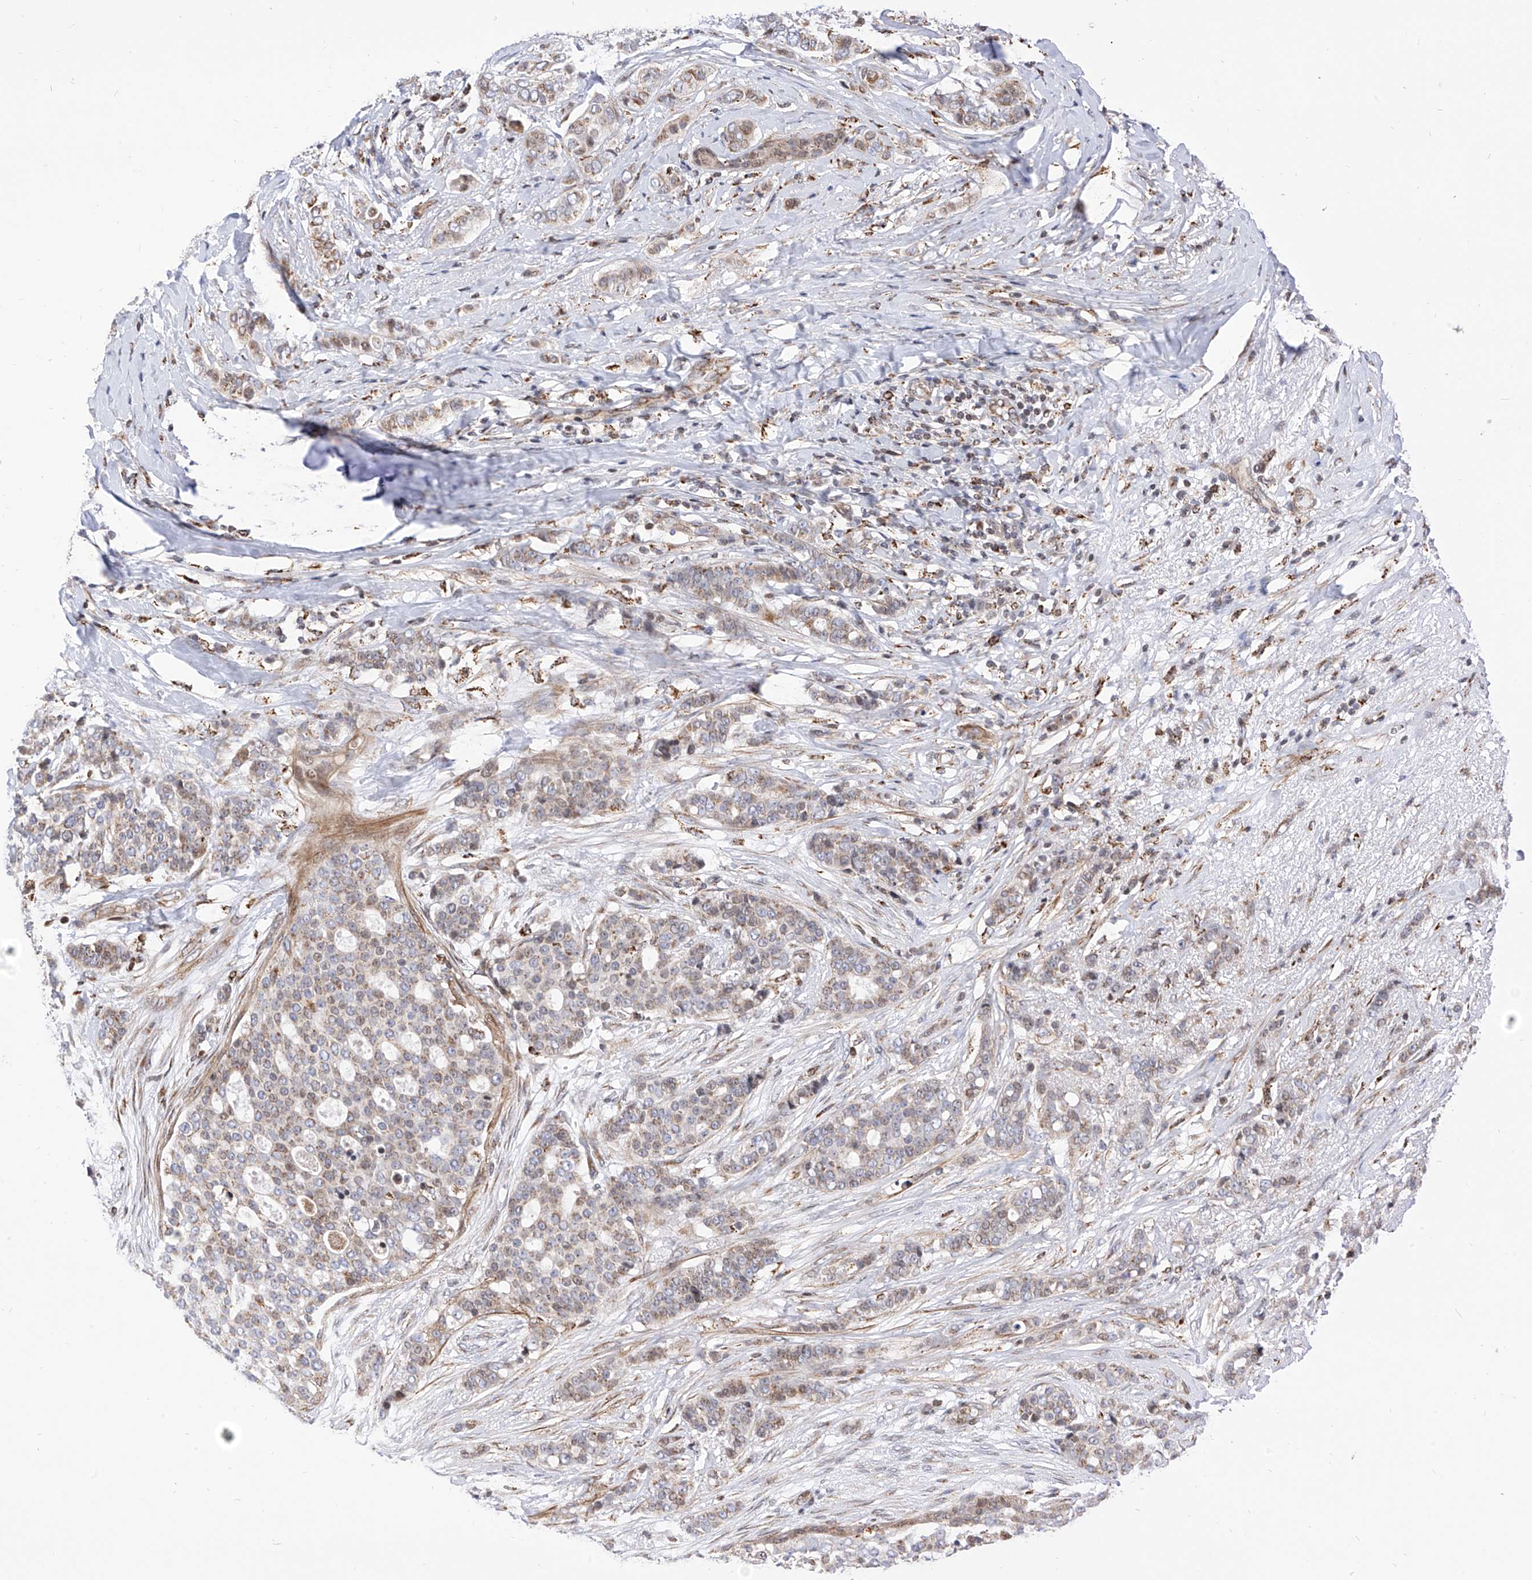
{"staining": {"intensity": "weak", "quantity": ">75%", "location": "cytoplasmic/membranous"}, "tissue": "breast cancer", "cell_type": "Tumor cells", "image_type": "cancer", "snomed": [{"axis": "morphology", "description": "Lobular carcinoma"}, {"axis": "topography", "description": "Breast"}], "caption": "Tumor cells display low levels of weak cytoplasmic/membranous positivity in approximately >75% of cells in lobular carcinoma (breast). (DAB (3,3'-diaminobenzidine) = brown stain, brightfield microscopy at high magnification).", "gene": "TTLL8", "patient": {"sex": "female", "age": 51}}